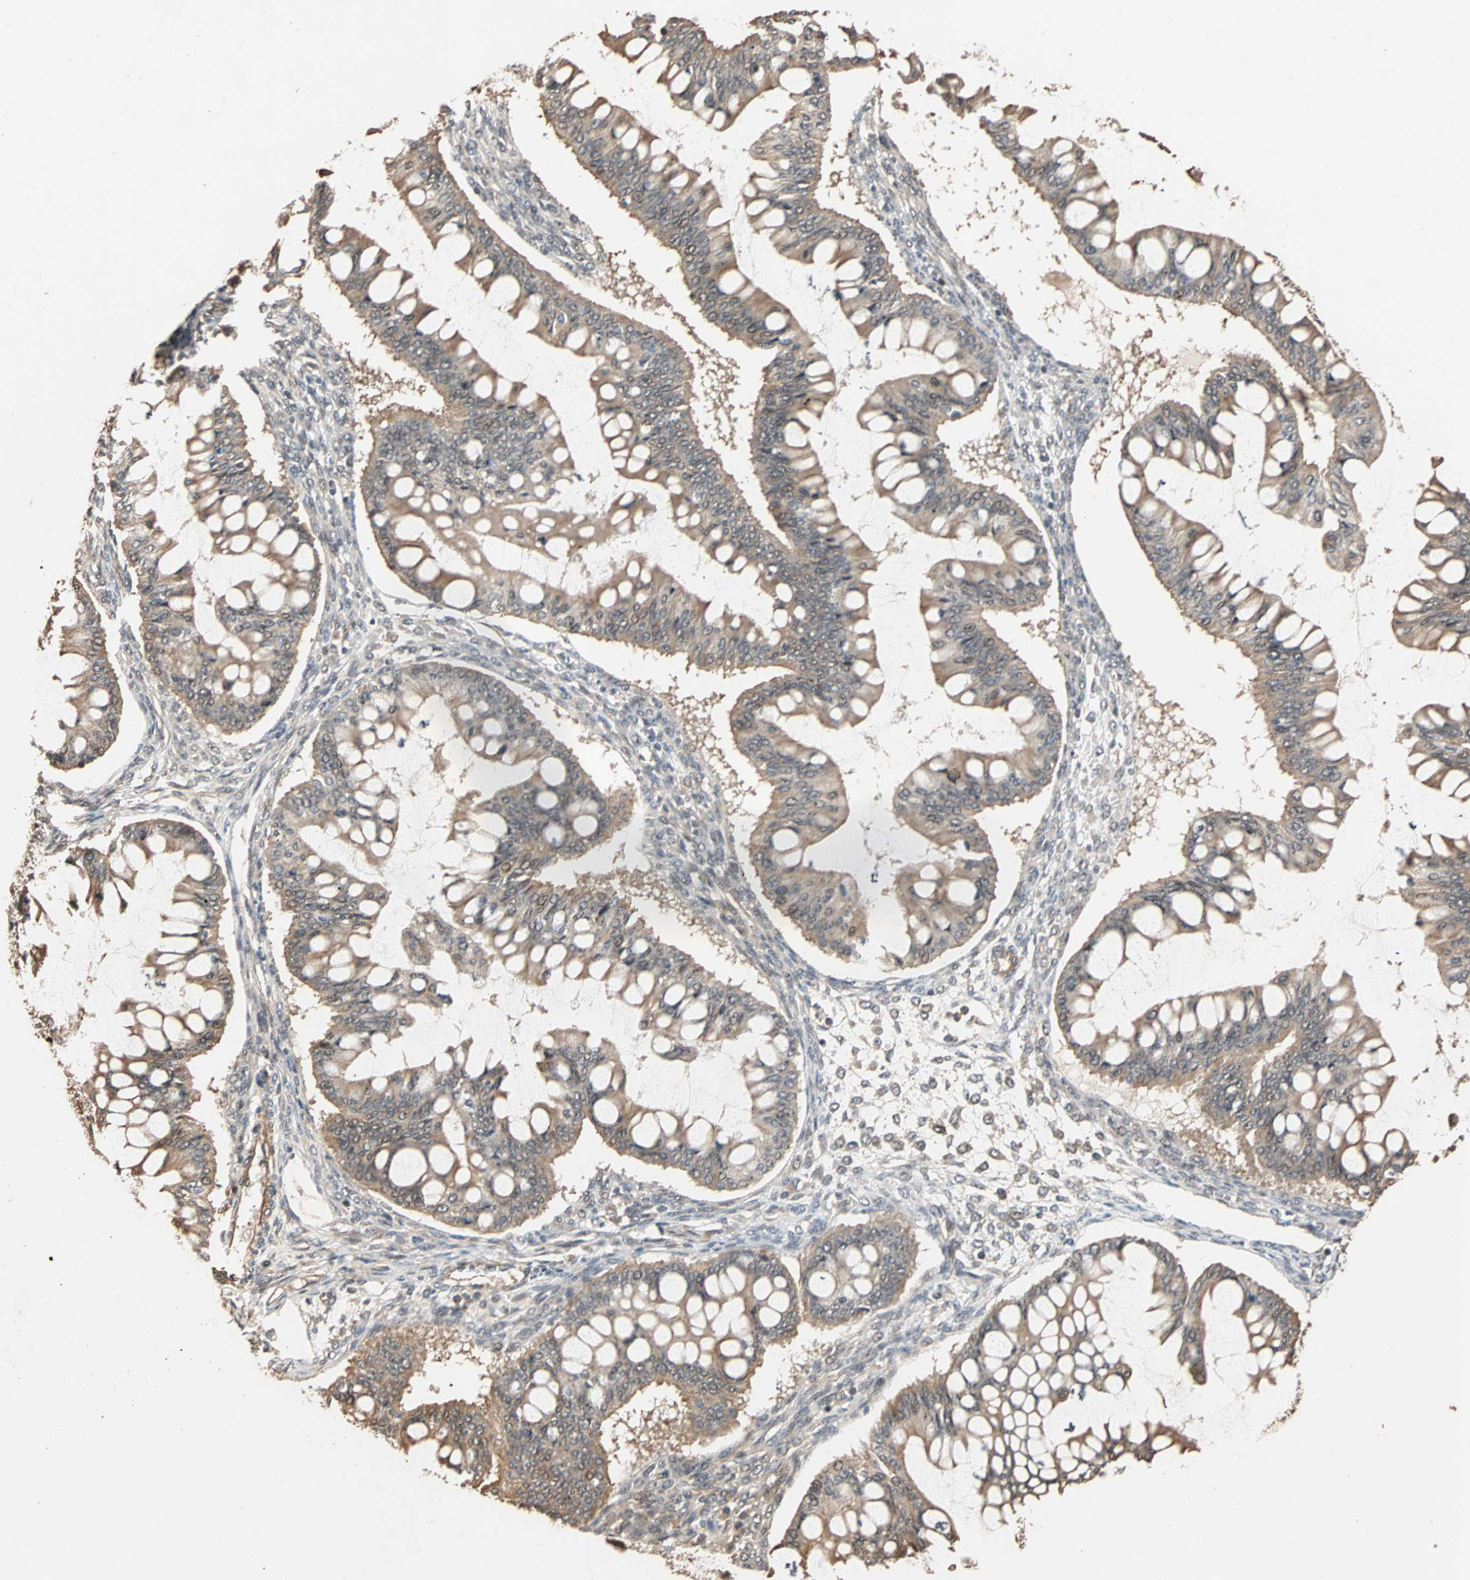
{"staining": {"intensity": "moderate", "quantity": ">75%", "location": "cytoplasmic/membranous"}, "tissue": "ovarian cancer", "cell_type": "Tumor cells", "image_type": "cancer", "snomed": [{"axis": "morphology", "description": "Cystadenocarcinoma, mucinous, NOS"}, {"axis": "topography", "description": "Ovary"}], "caption": "Immunohistochemistry photomicrograph of ovarian cancer stained for a protein (brown), which demonstrates medium levels of moderate cytoplasmic/membranous staining in about >75% of tumor cells.", "gene": "CDC5L", "patient": {"sex": "female", "age": 73}}